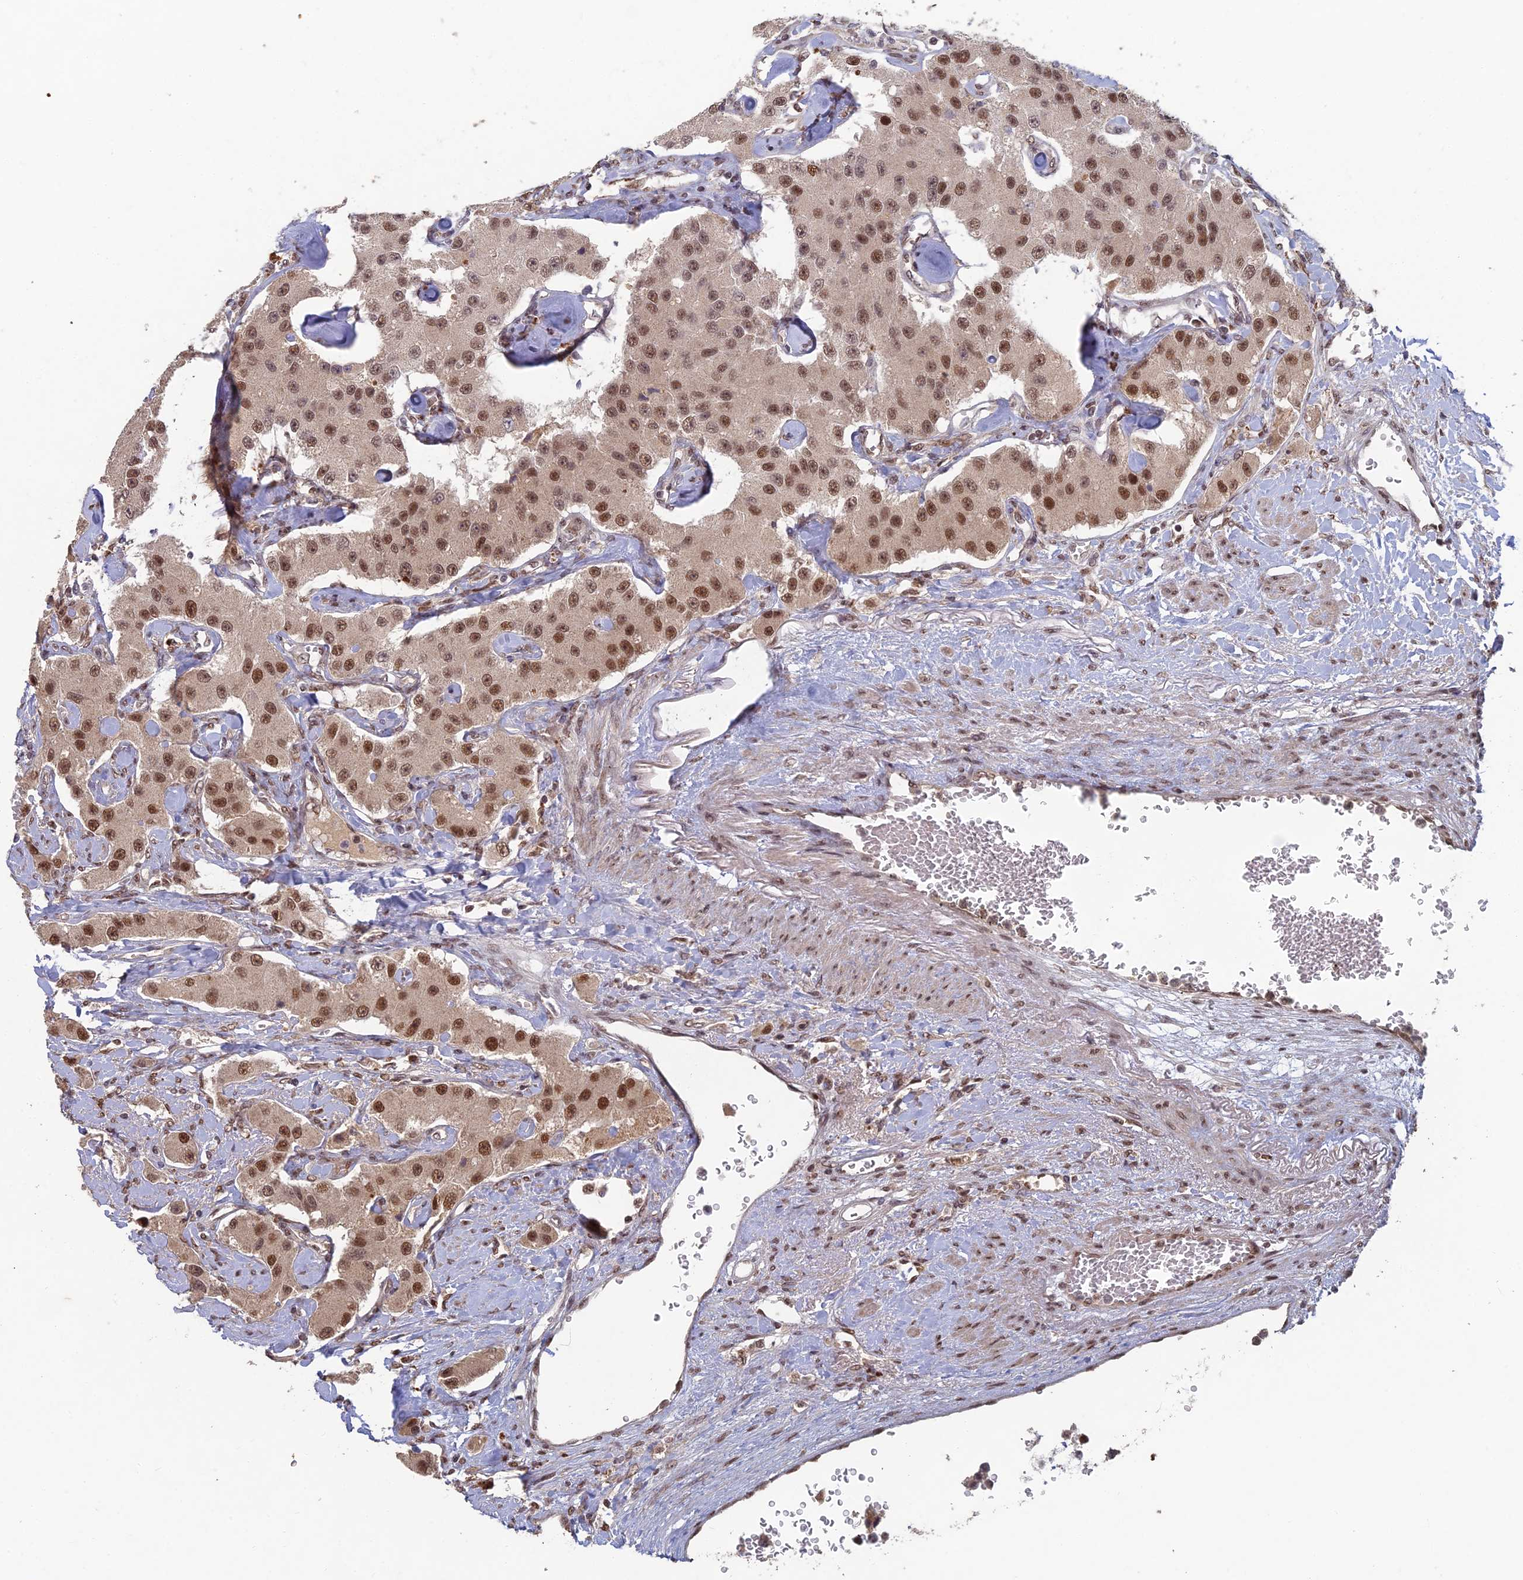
{"staining": {"intensity": "moderate", "quantity": ">75%", "location": "nuclear"}, "tissue": "carcinoid", "cell_type": "Tumor cells", "image_type": "cancer", "snomed": [{"axis": "morphology", "description": "Carcinoid, malignant, NOS"}, {"axis": "topography", "description": "Pancreas"}], "caption": "A brown stain shows moderate nuclear positivity of a protein in human carcinoid (malignant) tumor cells.", "gene": "RANBP3", "patient": {"sex": "male", "age": 41}}